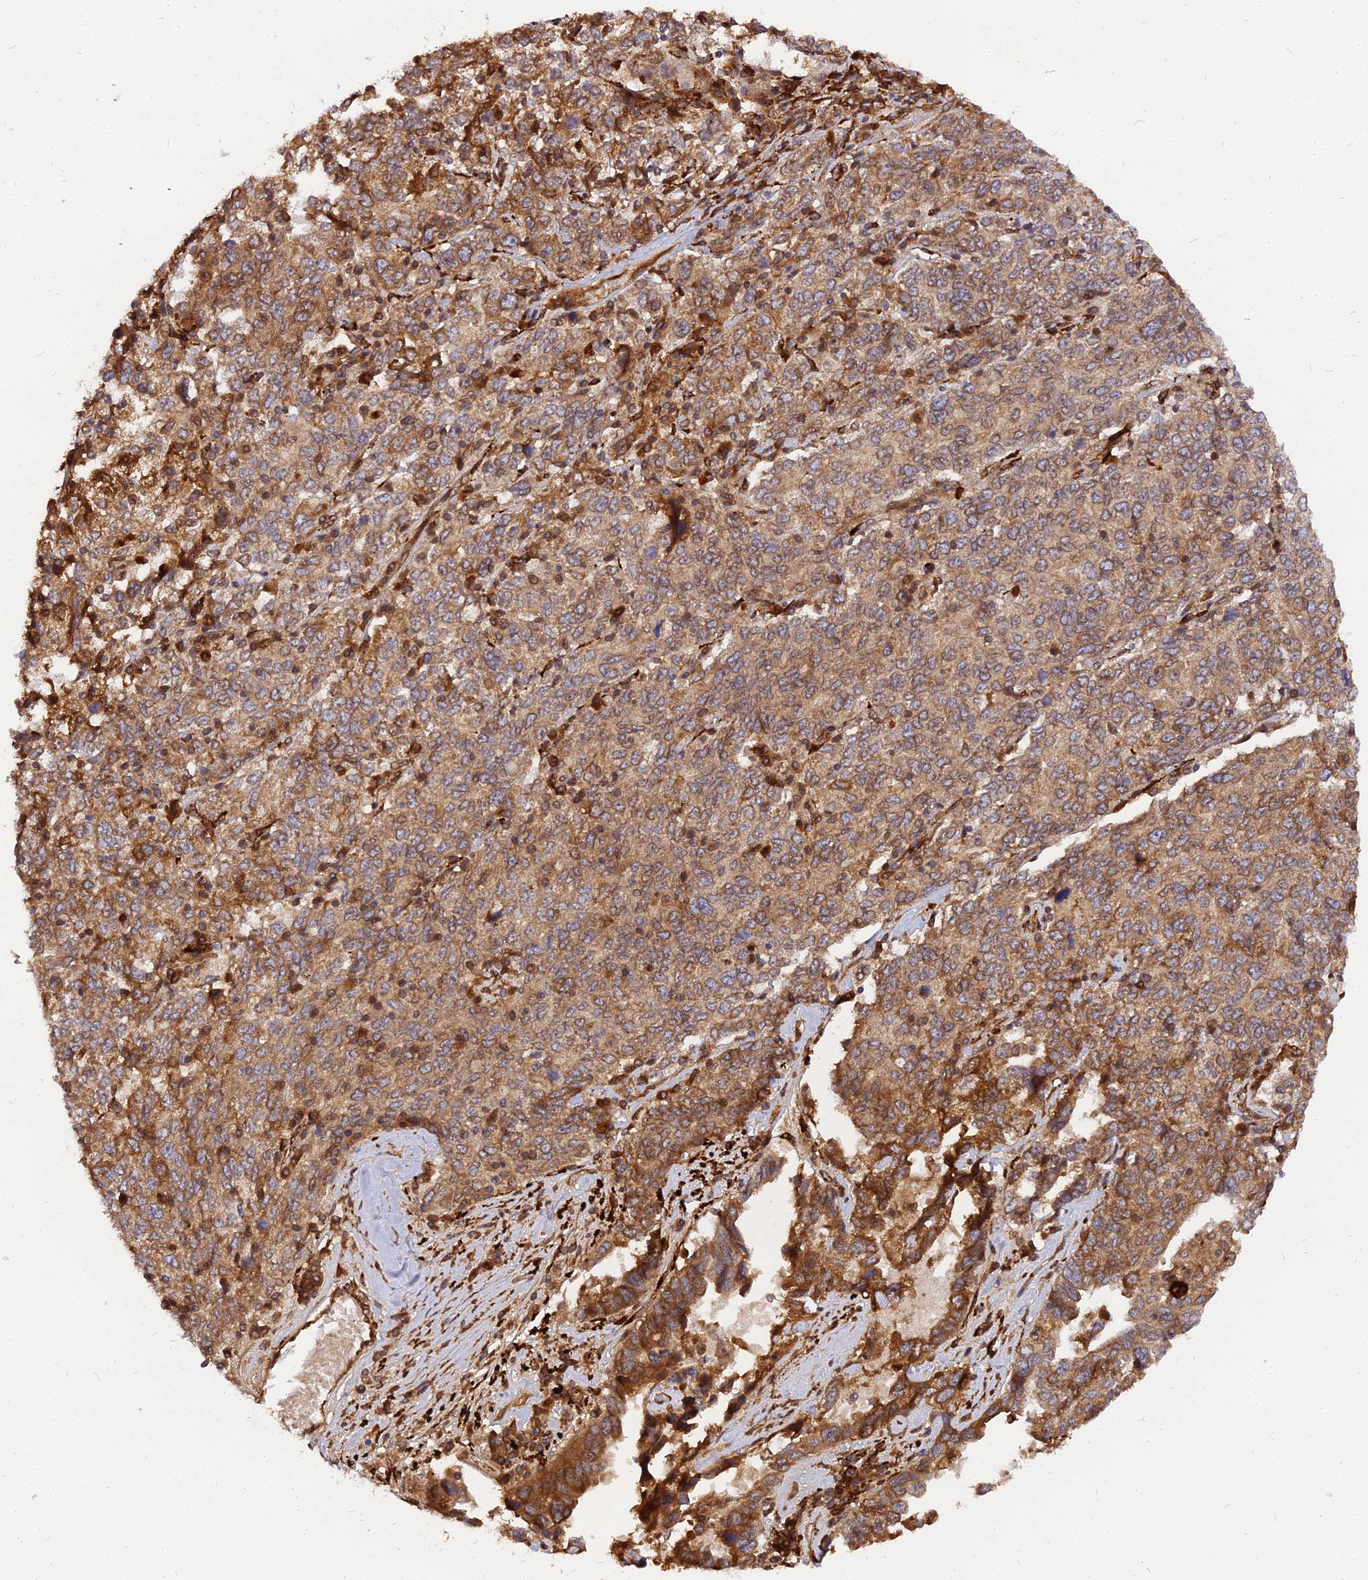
{"staining": {"intensity": "moderate", "quantity": ">75%", "location": "cytoplasmic/membranous"}, "tissue": "ovarian cancer", "cell_type": "Tumor cells", "image_type": "cancer", "snomed": [{"axis": "morphology", "description": "Carcinoma, endometroid"}, {"axis": "topography", "description": "Ovary"}], "caption": "This is an image of immunohistochemistry (IHC) staining of ovarian cancer (endometroid carcinoma), which shows moderate positivity in the cytoplasmic/membranous of tumor cells.", "gene": "PDE4D", "patient": {"sex": "female", "age": 62}}